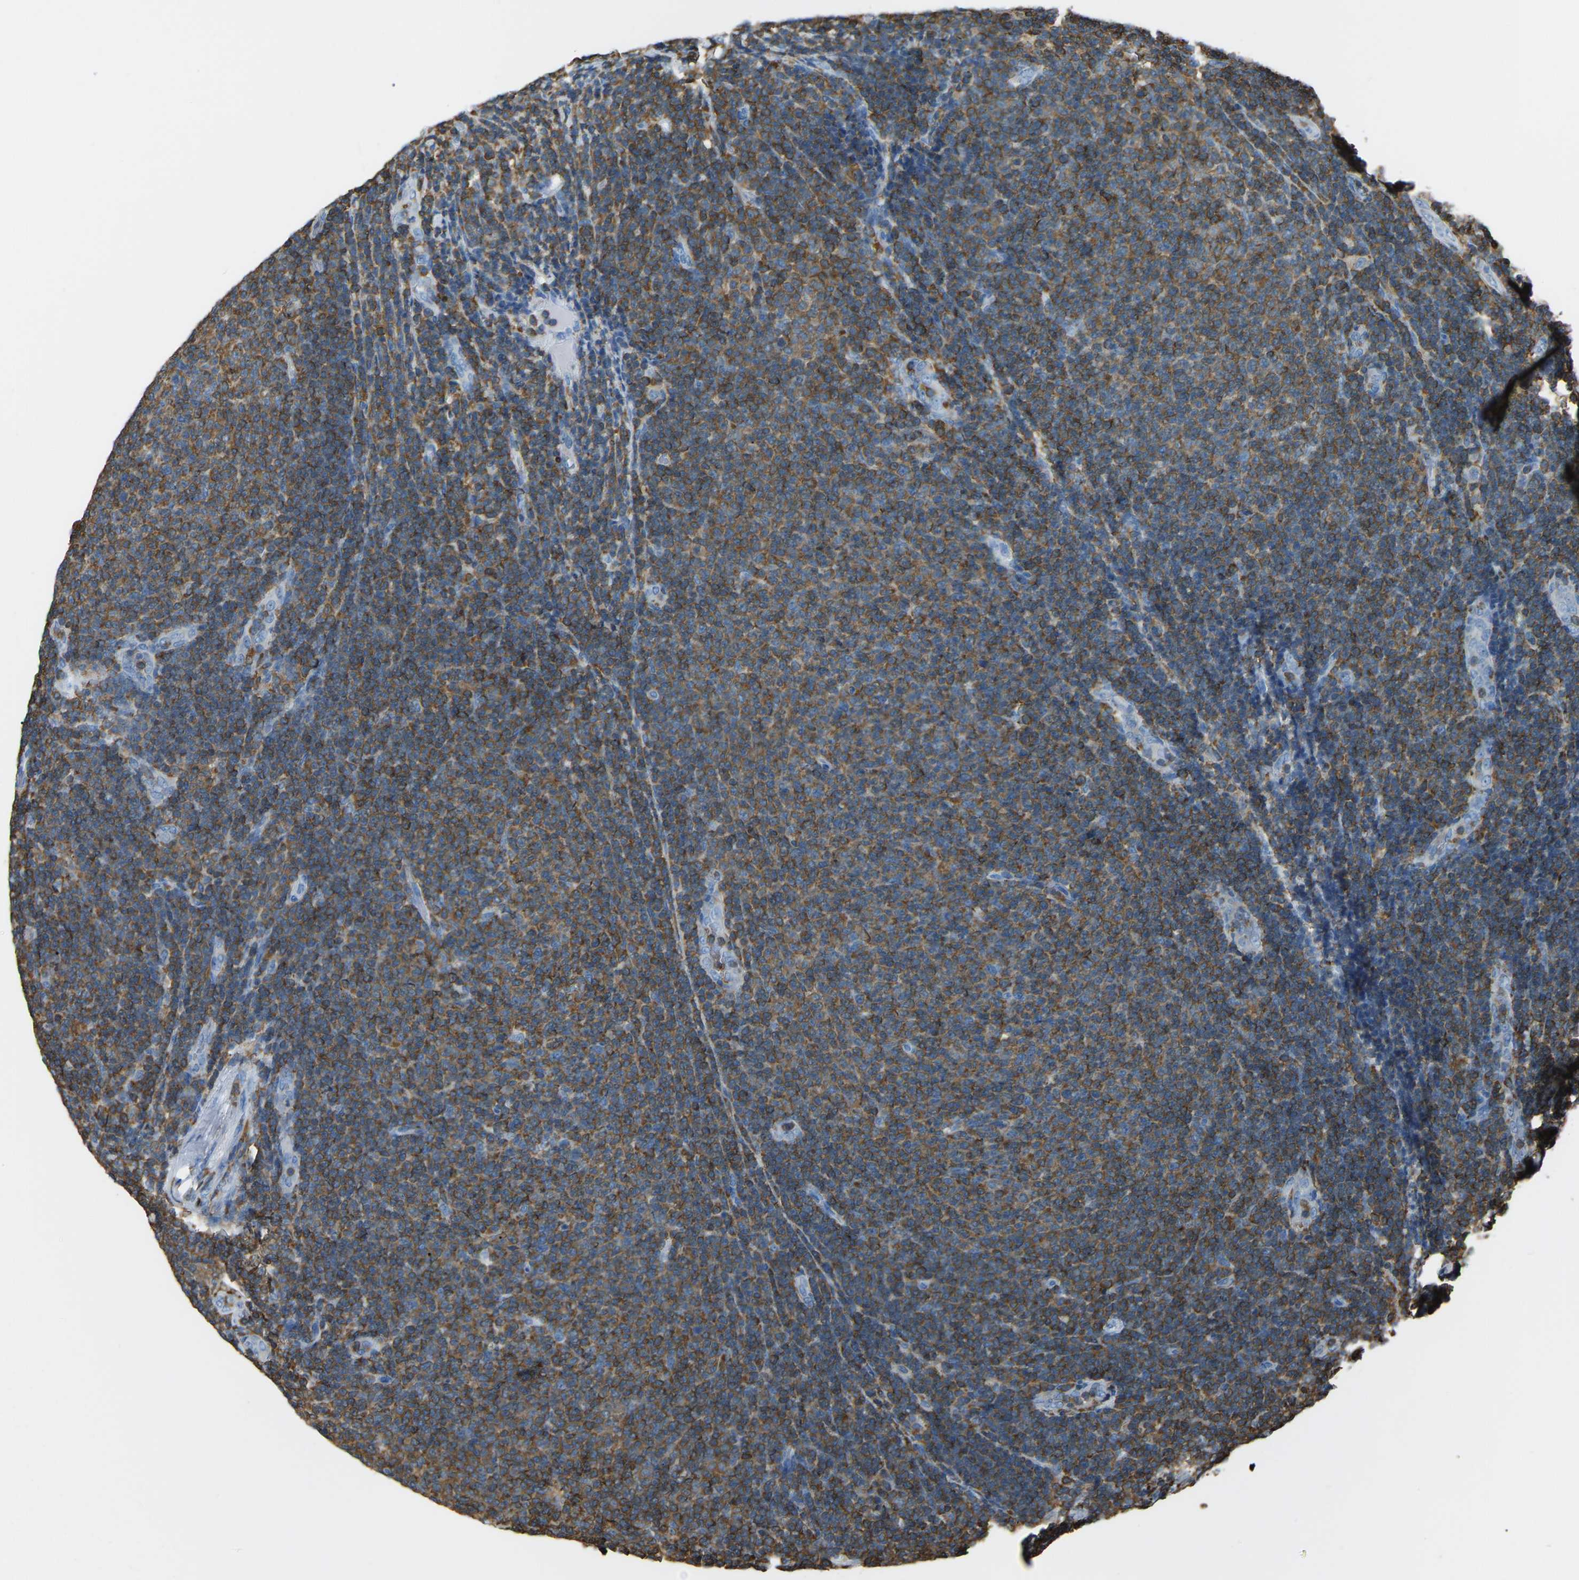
{"staining": {"intensity": "moderate", "quantity": ">75%", "location": "cytoplasmic/membranous"}, "tissue": "lymphoma", "cell_type": "Tumor cells", "image_type": "cancer", "snomed": [{"axis": "morphology", "description": "Malignant lymphoma, non-Hodgkin's type, Low grade"}, {"axis": "topography", "description": "Lymph node"}], "caption": "Malignant lymphoma, non-Hodgkin's type (low-grade) stained for a protein (brown) demonstrates moderate cytoplasmic/membranous positive positivity in approximately >75% of tumor cells.", "gene": "ARHGAP45", "patient": {"sex": "male", "age": 66}}